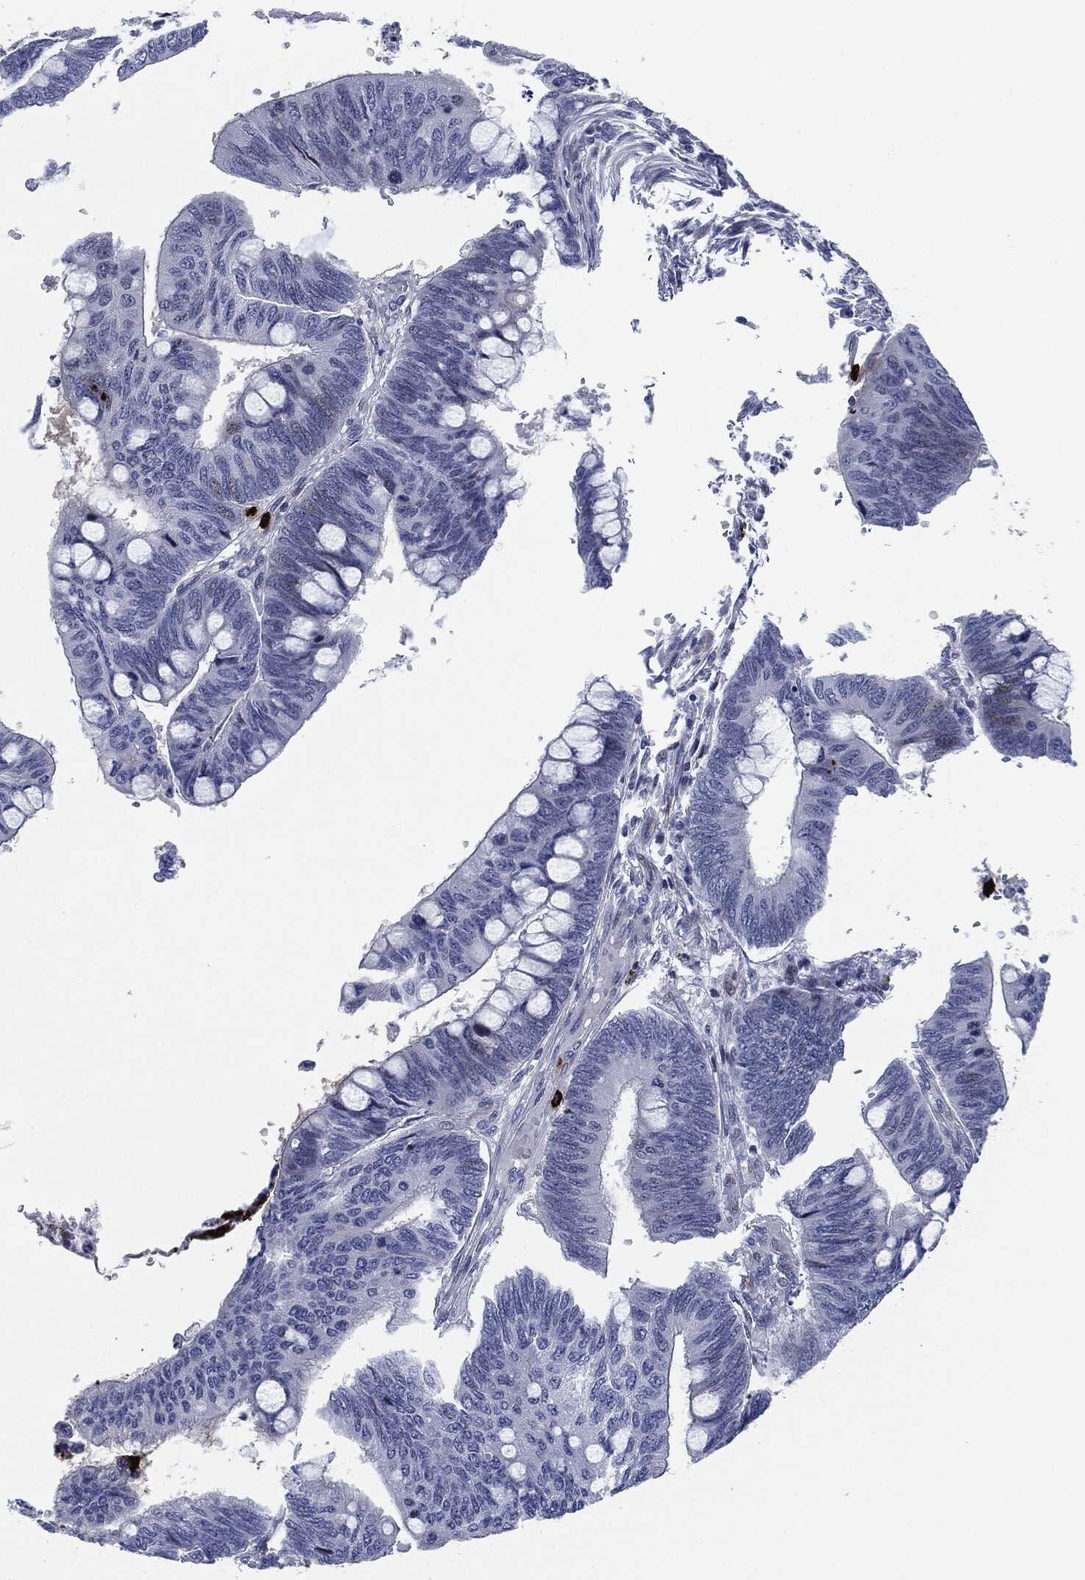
{"staining": {"intensity": "negative", "quantity": "none", "location": "none"}, "tissue": "colorectal cancer", "cell_type": "Tumor cells", "image_type": "cancer", "snomed": [{"axis": "morphology", "description": "Normal tissue, NOS"}, {"axis": "morphology", "description": "Adenocarcinoma, NOS"}, {"axis": "topography", "description": "Rectum"}, {"axis": "topography", "description": "Peripheral nerve tissue"}], "caption": "Human colorectal cancer (adenocarcinoma) stained for a protein using immunohistochemistry shows no positivity in tumor cells.", "gene": "MPO", "patient": {"sex": "male", "age": 92}}